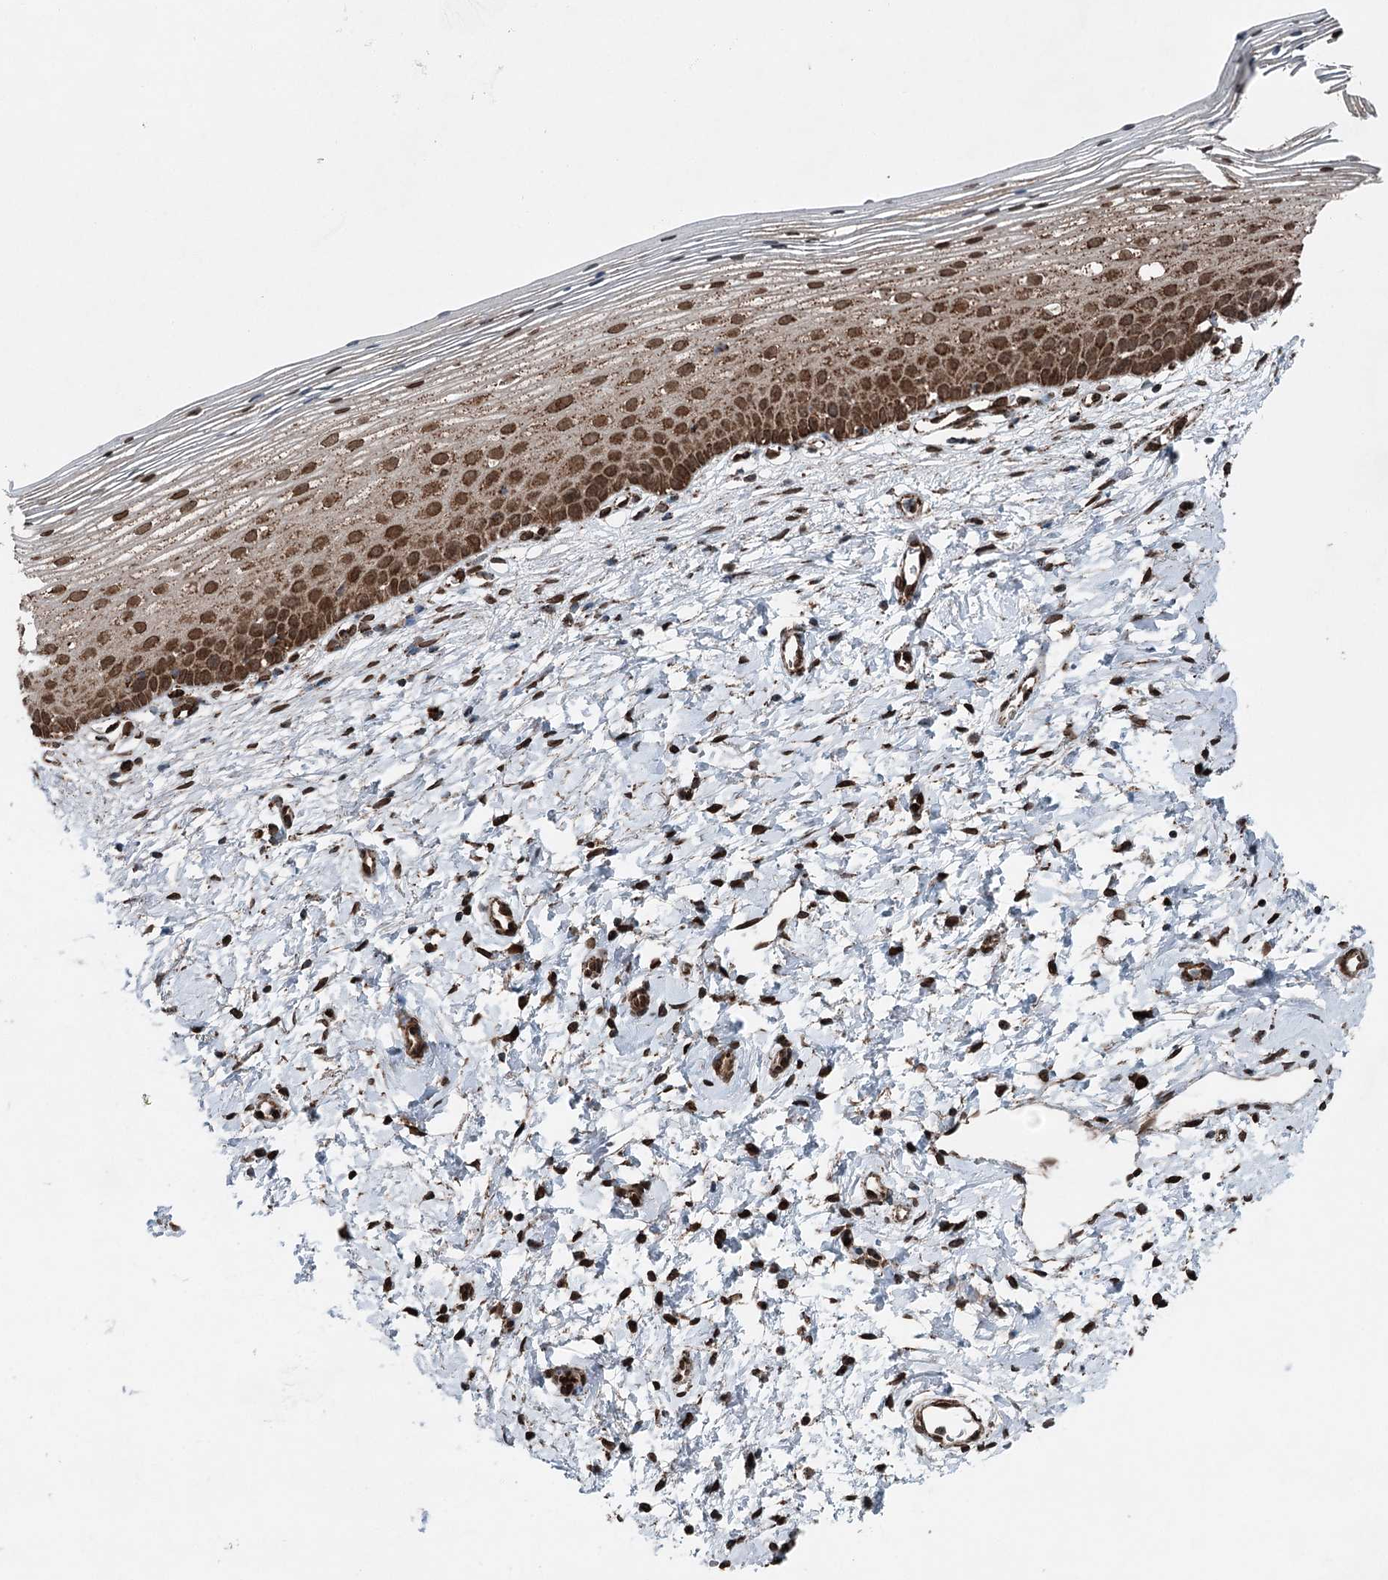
{"staining": {"intensity": "strong", "quantity": ">75%", "location": "cytoplasmic/membranous"}, "tissue": "cervix", "cell_type": "Glandular cells", "image_type": "normal", "snomed": [{"axis": "morphology", "description": "Normal tissue, NOS"}, {"axis": "topography", "description": "Cervix"}], "caption": "High-power microscopy captured an immunohistochemistry image of unremarkable cervix, revealing strong cytoplasmic/membranous staining in approximately >75% of glandular cells.", "gene": "BCKDHA", "patient": {"sex": "female", "age": 72}}